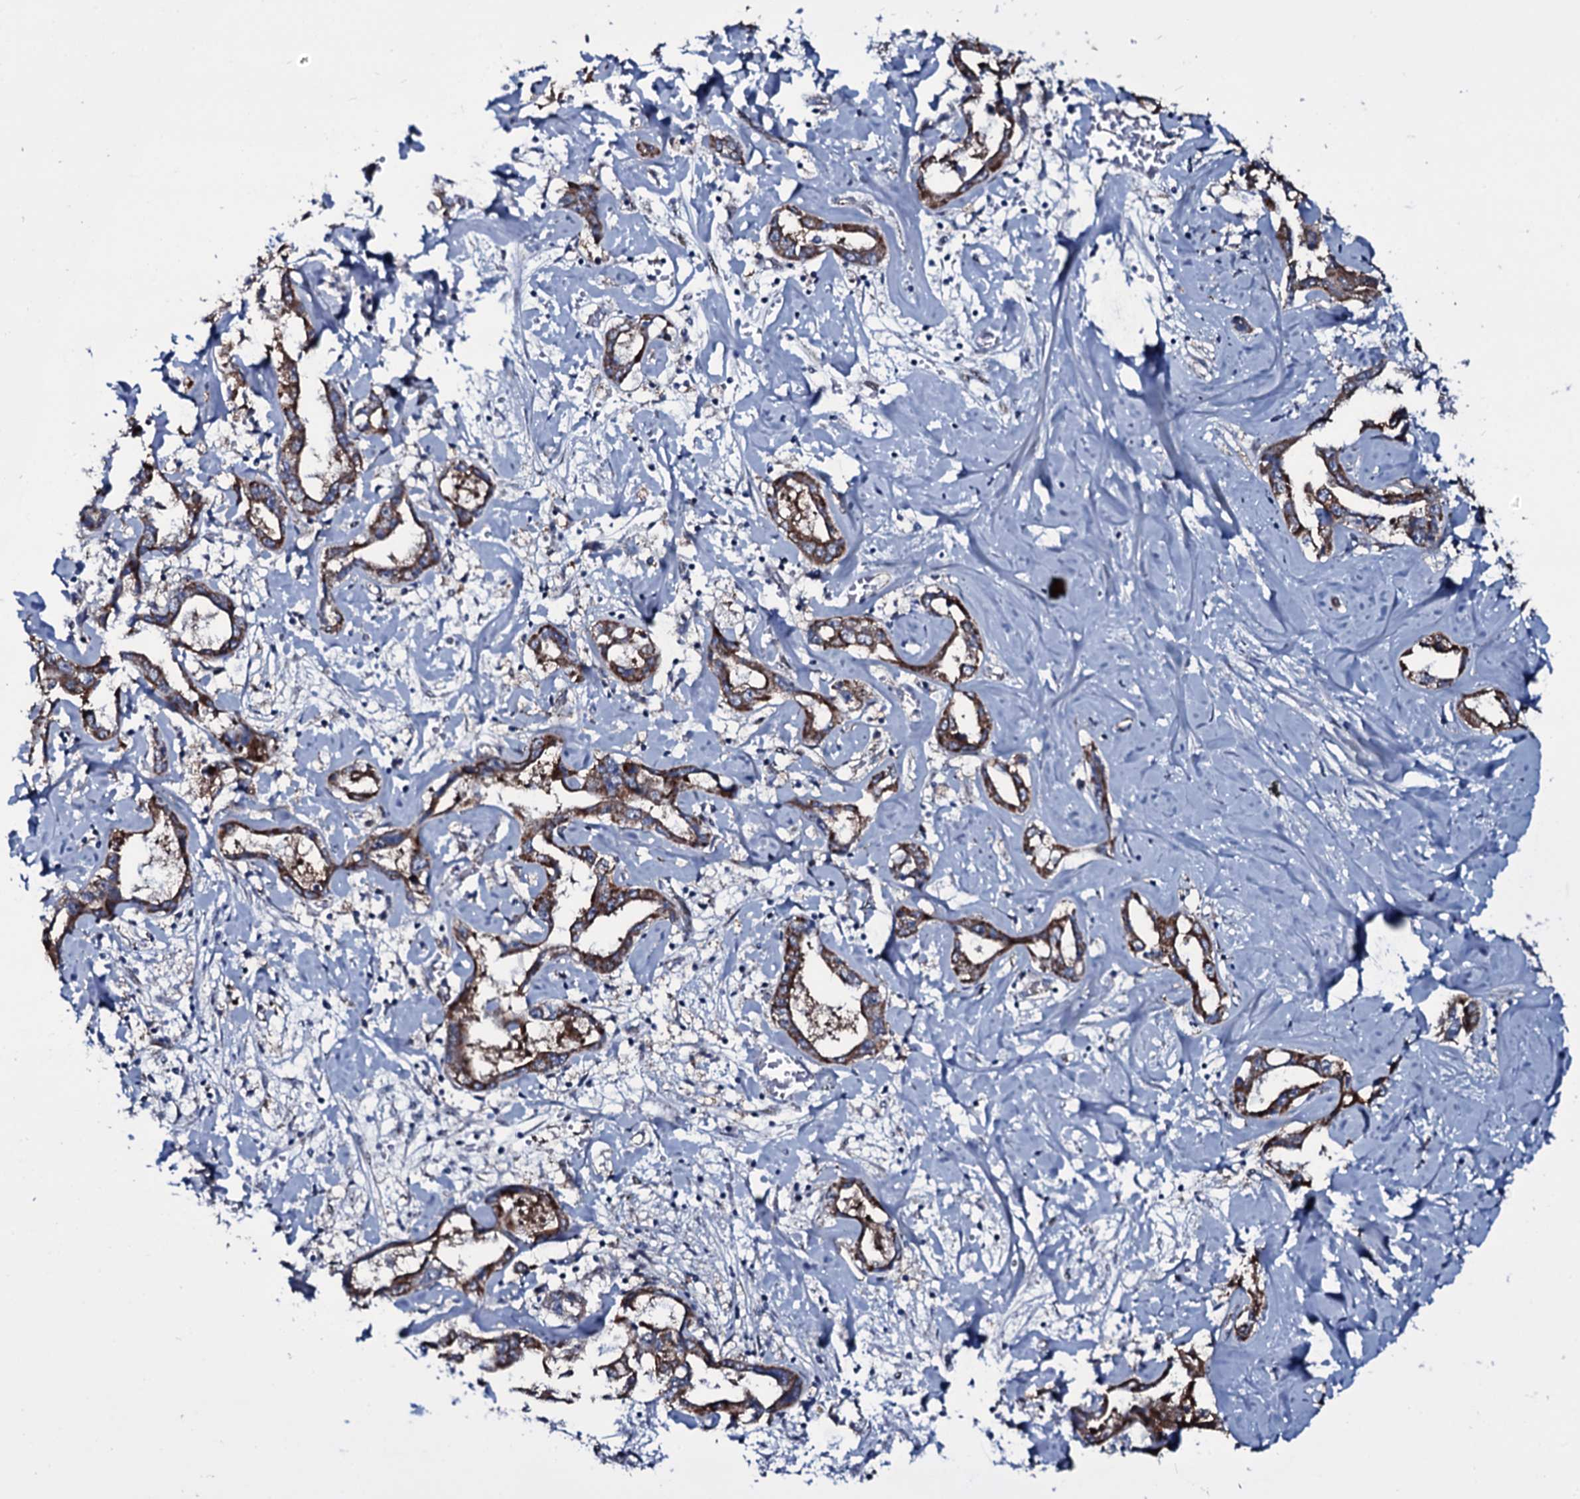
{"staining": {"intensity": "moderate", "quantity": ">75%", "location": "cytoplasmic/membranous"}, "tissue": "liver cancer", "cell_type": "Tumor cells", "image_type": "cancer", "snomed": [{"axis": "morphology", "description": "Cholangiocarcinoma"}, {"axis": "topography", "description": "Liver"}], "caption": "Immunohistochemical staining of cholangiocarcinoma (liver) demonstrates moderate cytoplasmic/membranous protein expression in approximately >75% of tumor cells. Using DAB (brown) and hematoxylin (blue) stains, captured at high magnification using brightfield microscopy.", "gene": "WIPF3", "patient": {"sex": "male", "age": 59}}